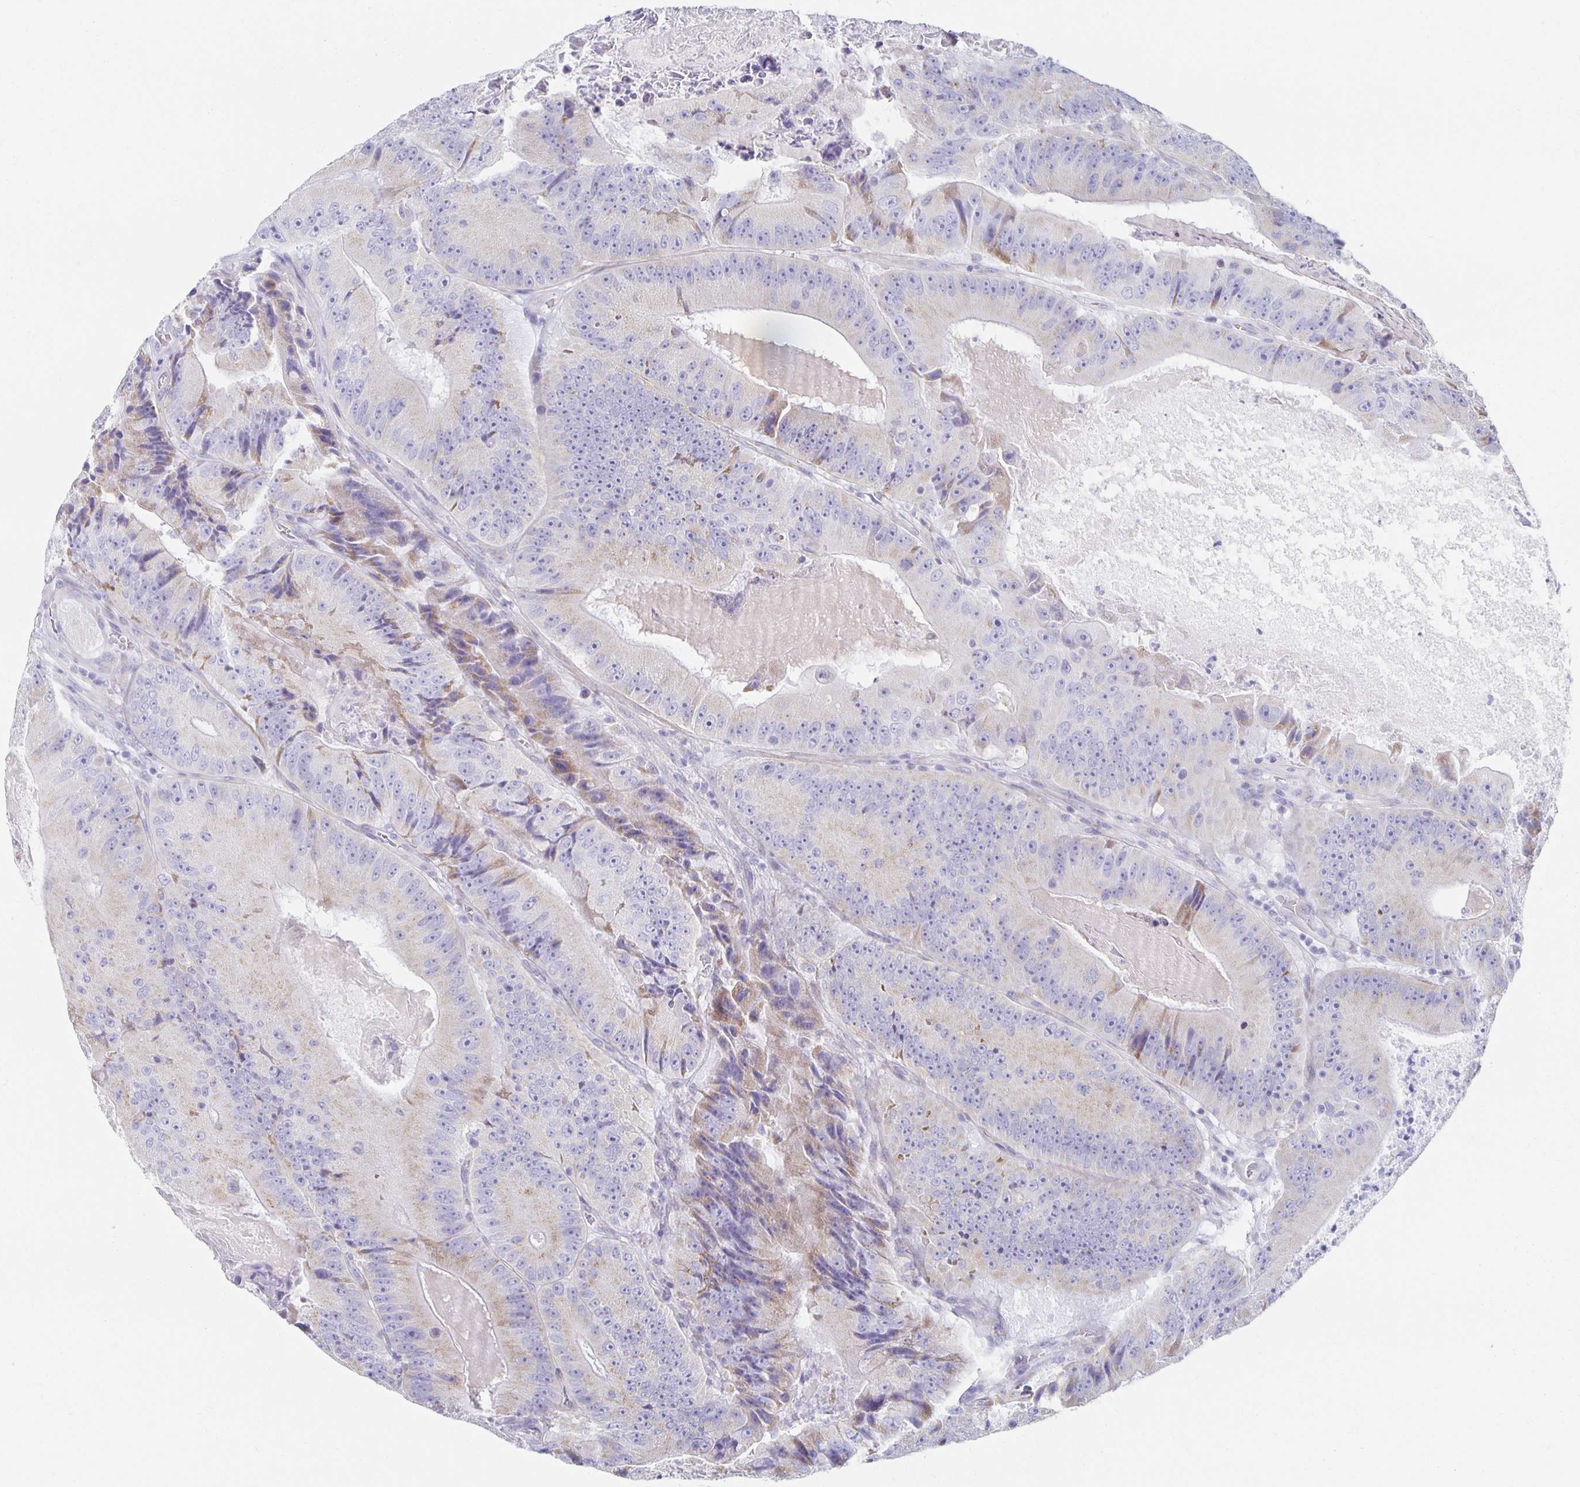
{"staining": {"intensity": "moderate", "quantity": "25%-75%", "location": "cytoplasmic/membranous"}, "tissue": "colorectal cancer", "cell_type": "Tumor cells", "image_type": "cancer", "snomed": [{"axis": "morphology", "description": "Adenocarcinoma, NOS"}, {"axis": "topography", "description": "Colon"}], "caption": "IHC of colorectal adenocarcinoma reveals medium levels of moderate cytoplasmic/membranous expression in approximately 25%-75% of tumor cells.", "gene": "TEX44", "patient": {"sex": "female", "age": 86}}